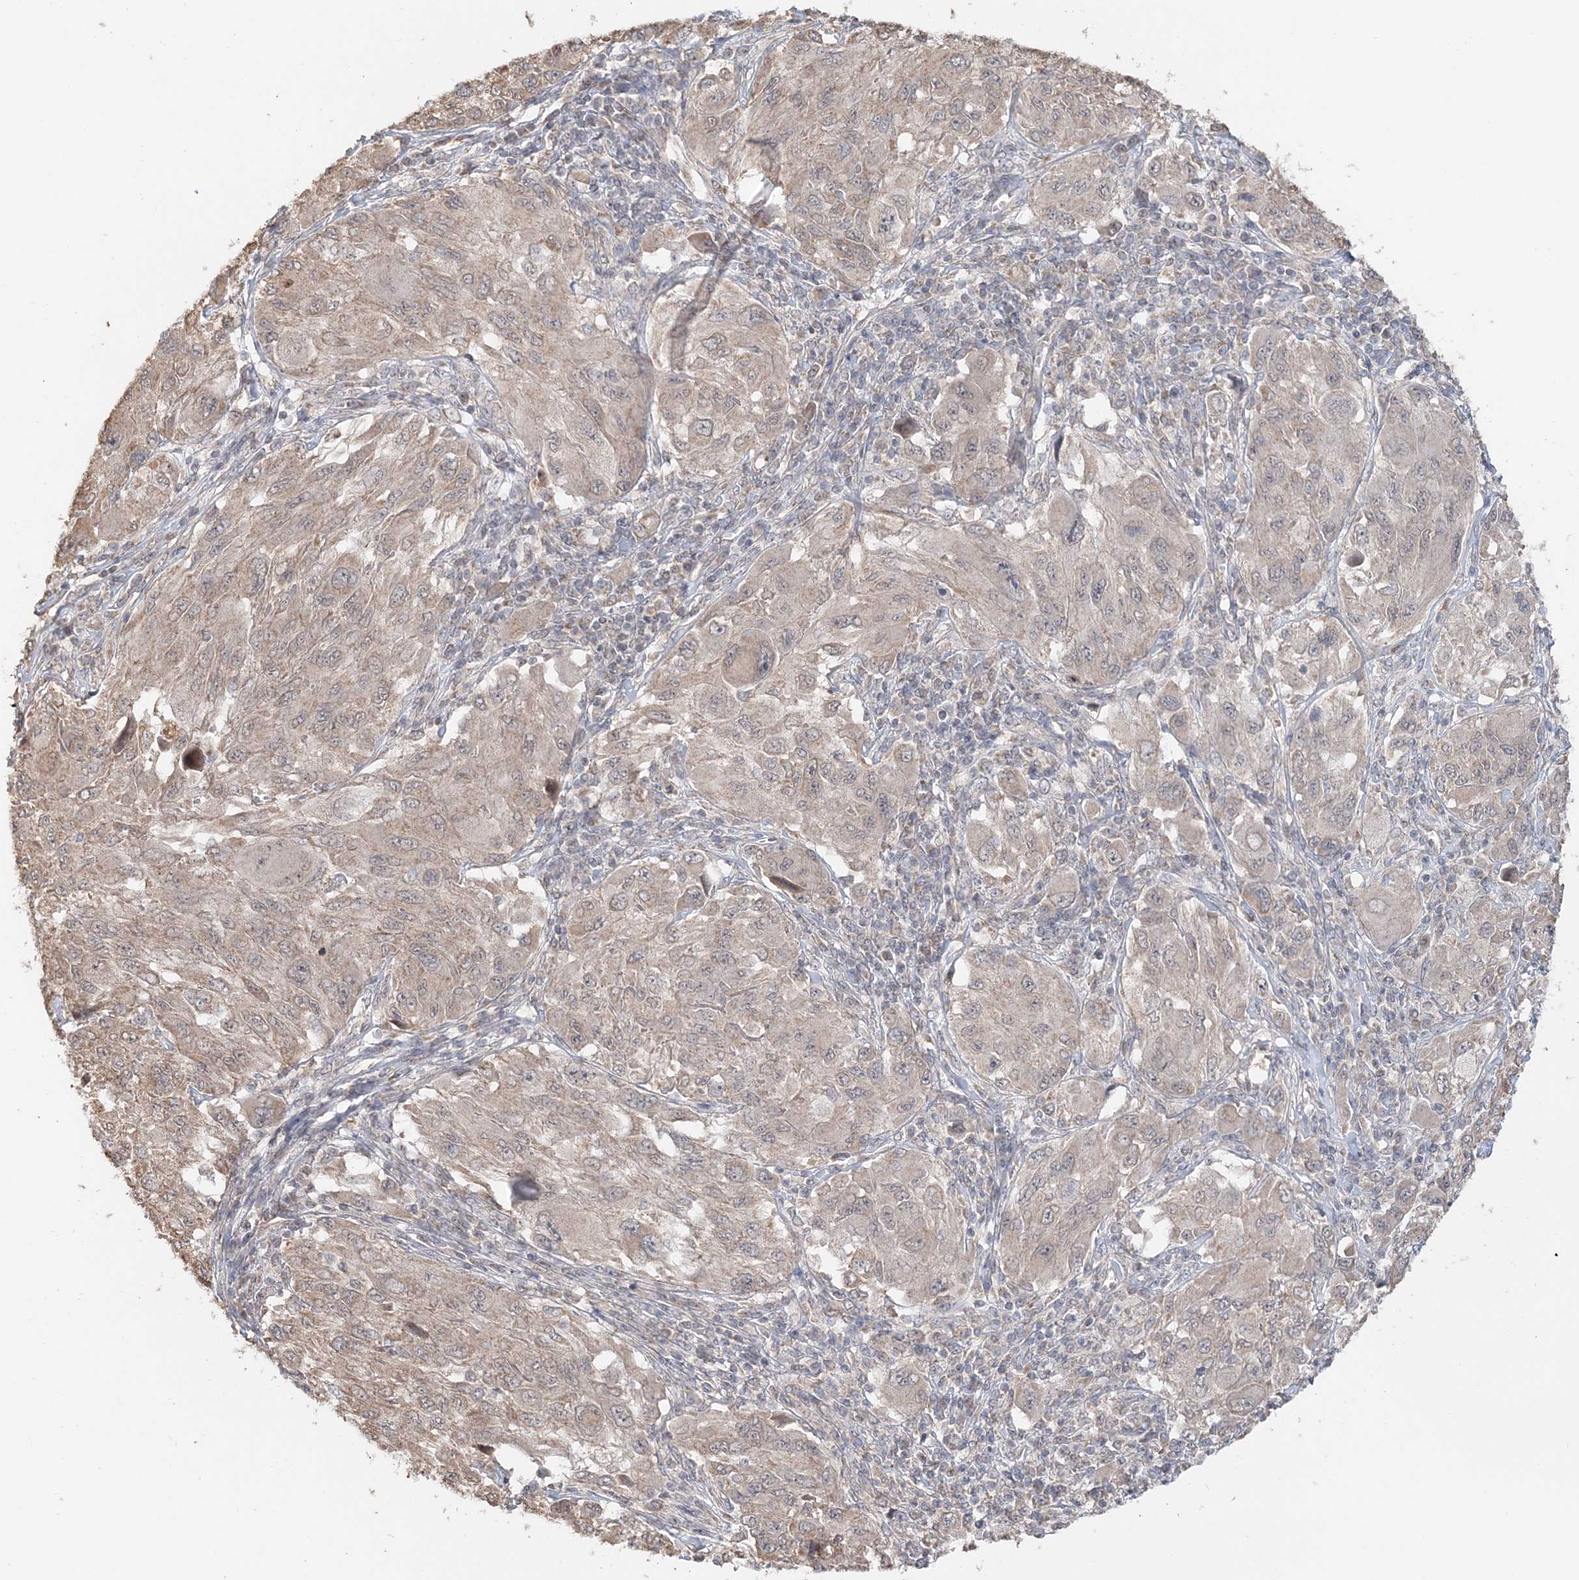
{"staining": {"intensity": "weak", "quantity": "<25%", "location": "cytoplasmic/membranous"}, "tissue": "melanoma", "cell_type": "Tumor cells", "image_type": "cancer", "snomed": [{"axis": "morphology", "description": "Malignant melanoma, NOS"}, {"axis": "topography", "description": "Skin"}], "caption": "Immunohistochemistry histopathology image of malignant melanoma stained for a protein (brown), which reveals no expression in tumor cells.", "gene": "FBXO38", "patient": {"sex": "female", "age": 91}}